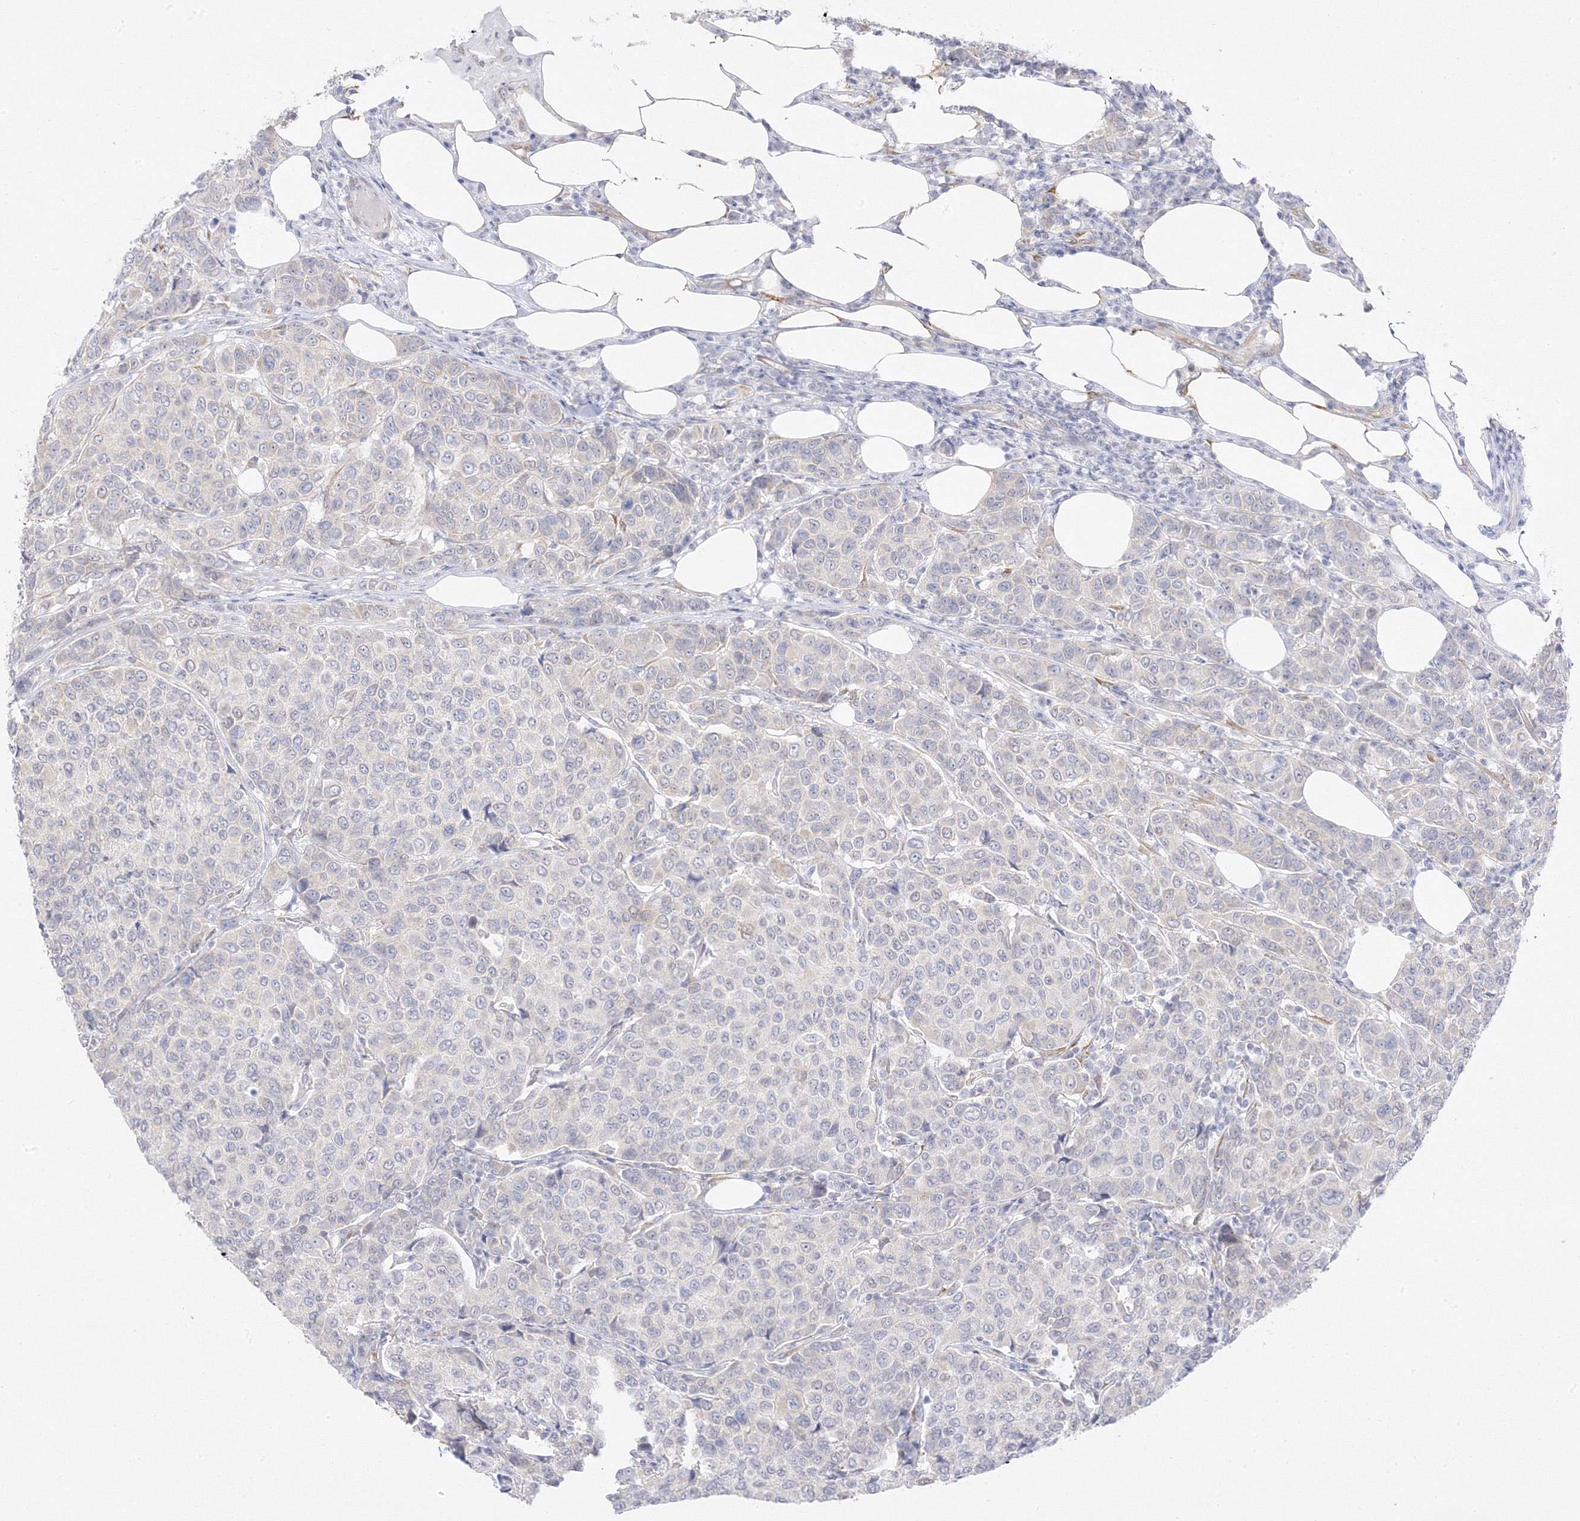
{"staining": {"intensity": "negative", "quantity": "none", "location": "none"}, "tissue": "breast cancer", "cell_type": "Tumor cells", "image_type": "cancer", "snomed": [{"axis": "morphology", "description": "Duct carcinoma"}, {"axis": "topography", "description": "Breast"}], "caption": "Tumor cells show no significant staining in breast cancer.", "gene": "C2CD2", "patient": {"sex": "female", "age": 55}}